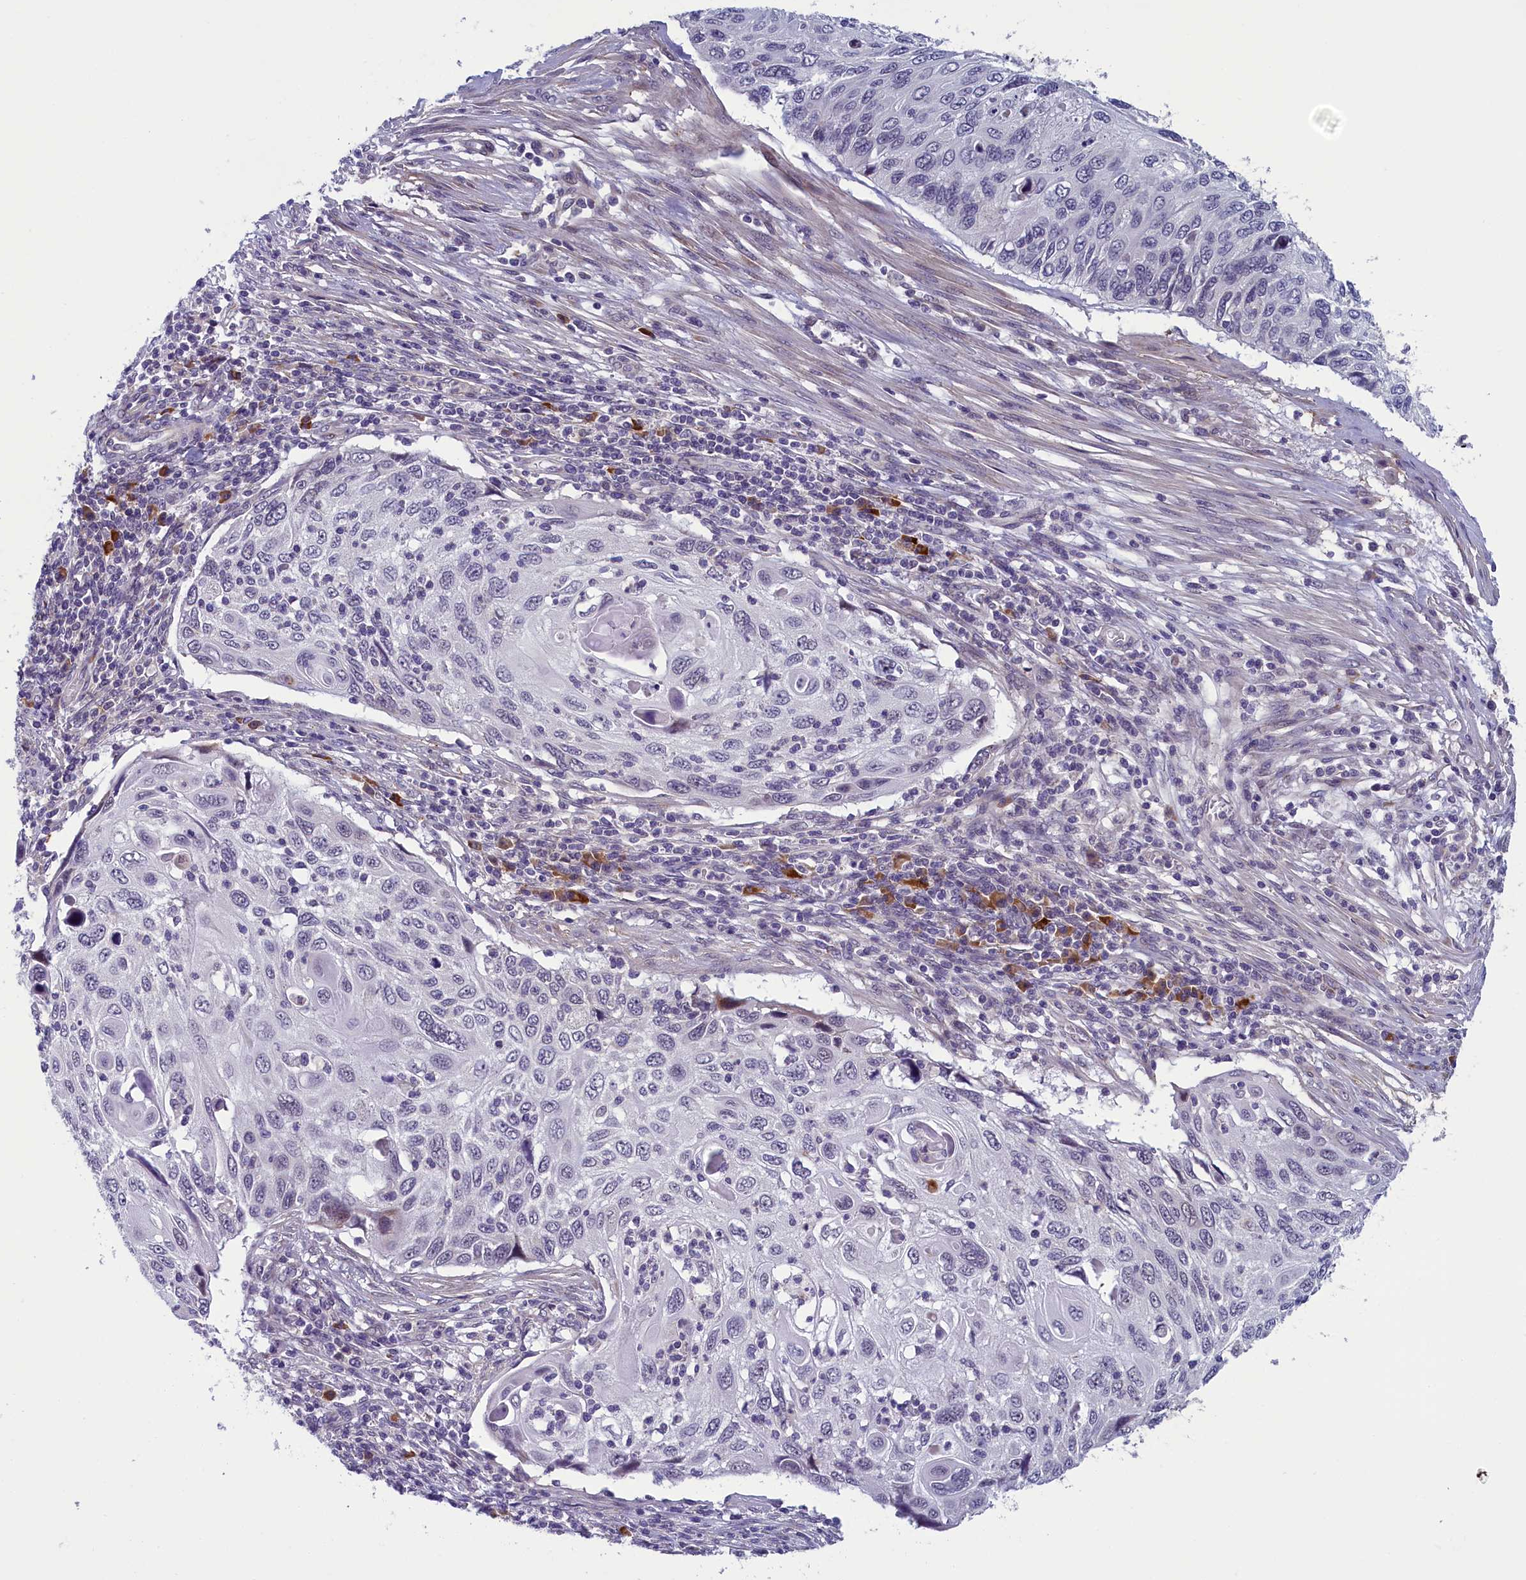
{"staining": {"intensity": "negative", "quantity": "none", "location": "none"}, "tissue": "cervical cancer", "cell_type": "Tumor cells", "image_type": "cancer", "snomed": [{"axis": "morphology", "description": "Squamous cell carcinoma, NOS"}, {"axis": "topography", "description": "Cervix"}], "caption": "Immunohistochemistry (IHC) histopathology image of cervical cancer (squamous cell carcinoma) stained for a protein (brown), which displays no staining in tumor cells.", "gene": "CNEP1R1", "patient": {"sex": "female", "age": 70}}